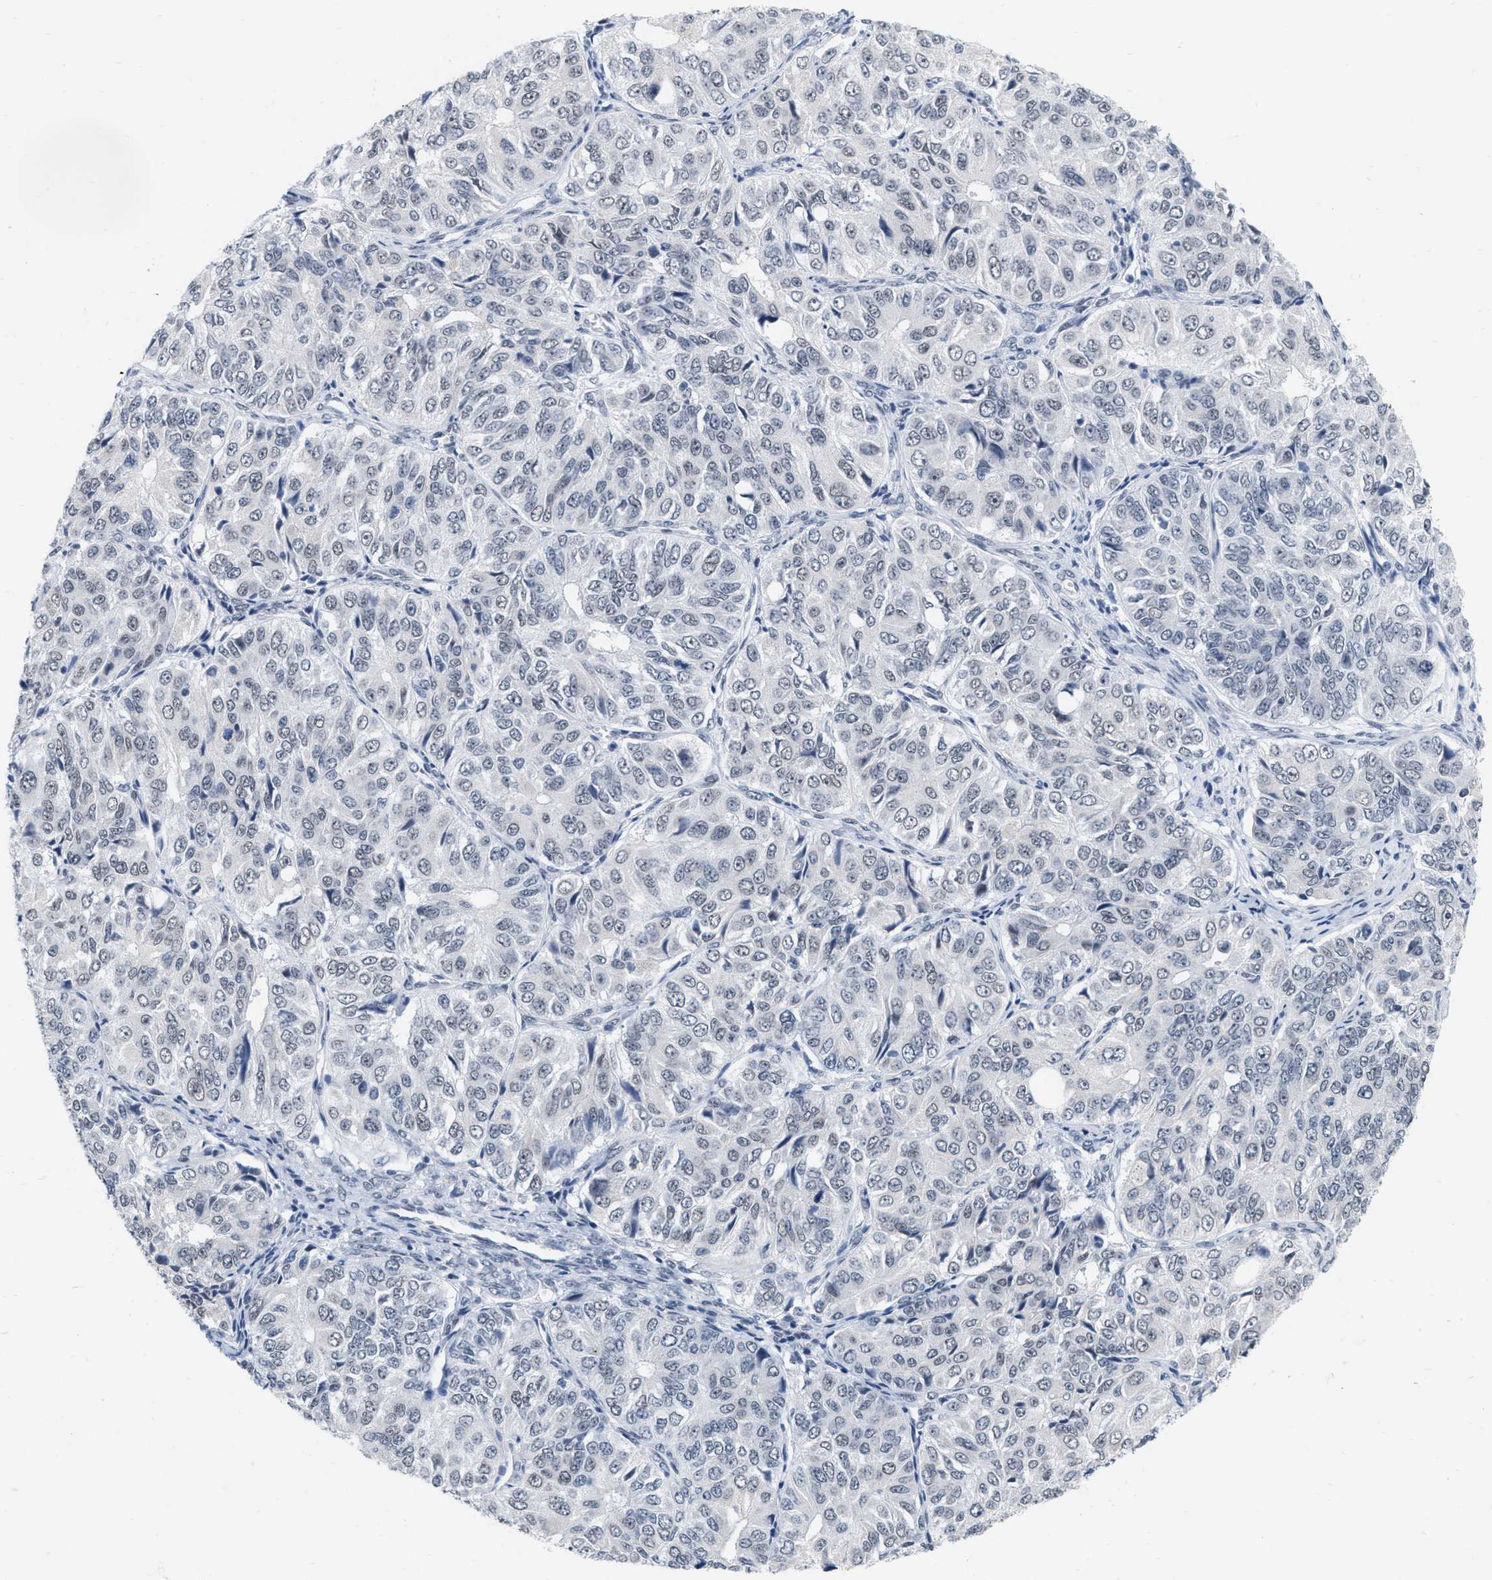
{"staining": {"intensity": "negative", "quantity": "none", "location": "none"}, "tissue": "ovarian cancer", "cell_type": "Tumor cells", "image_type": "cancer", "snomed": [{"axis": "morphology", "description": "Carcinoma, endometroid"}, {"axis": "topography", "description": "Ovary"}], "caption": "The immunohistochemistry (IHC) histopathology image has no significant expression in tumor cells of ovarian cancer tissue. (Stains: DAB (3,3'-diaminobenzidine) immunohistochemistry (IHC) with hematoxylin counter stain, Microscopy: brightfield microscopy at high magnification).", "gene": "XIRP1", "patient": {"sex": "female", "age": 51}}